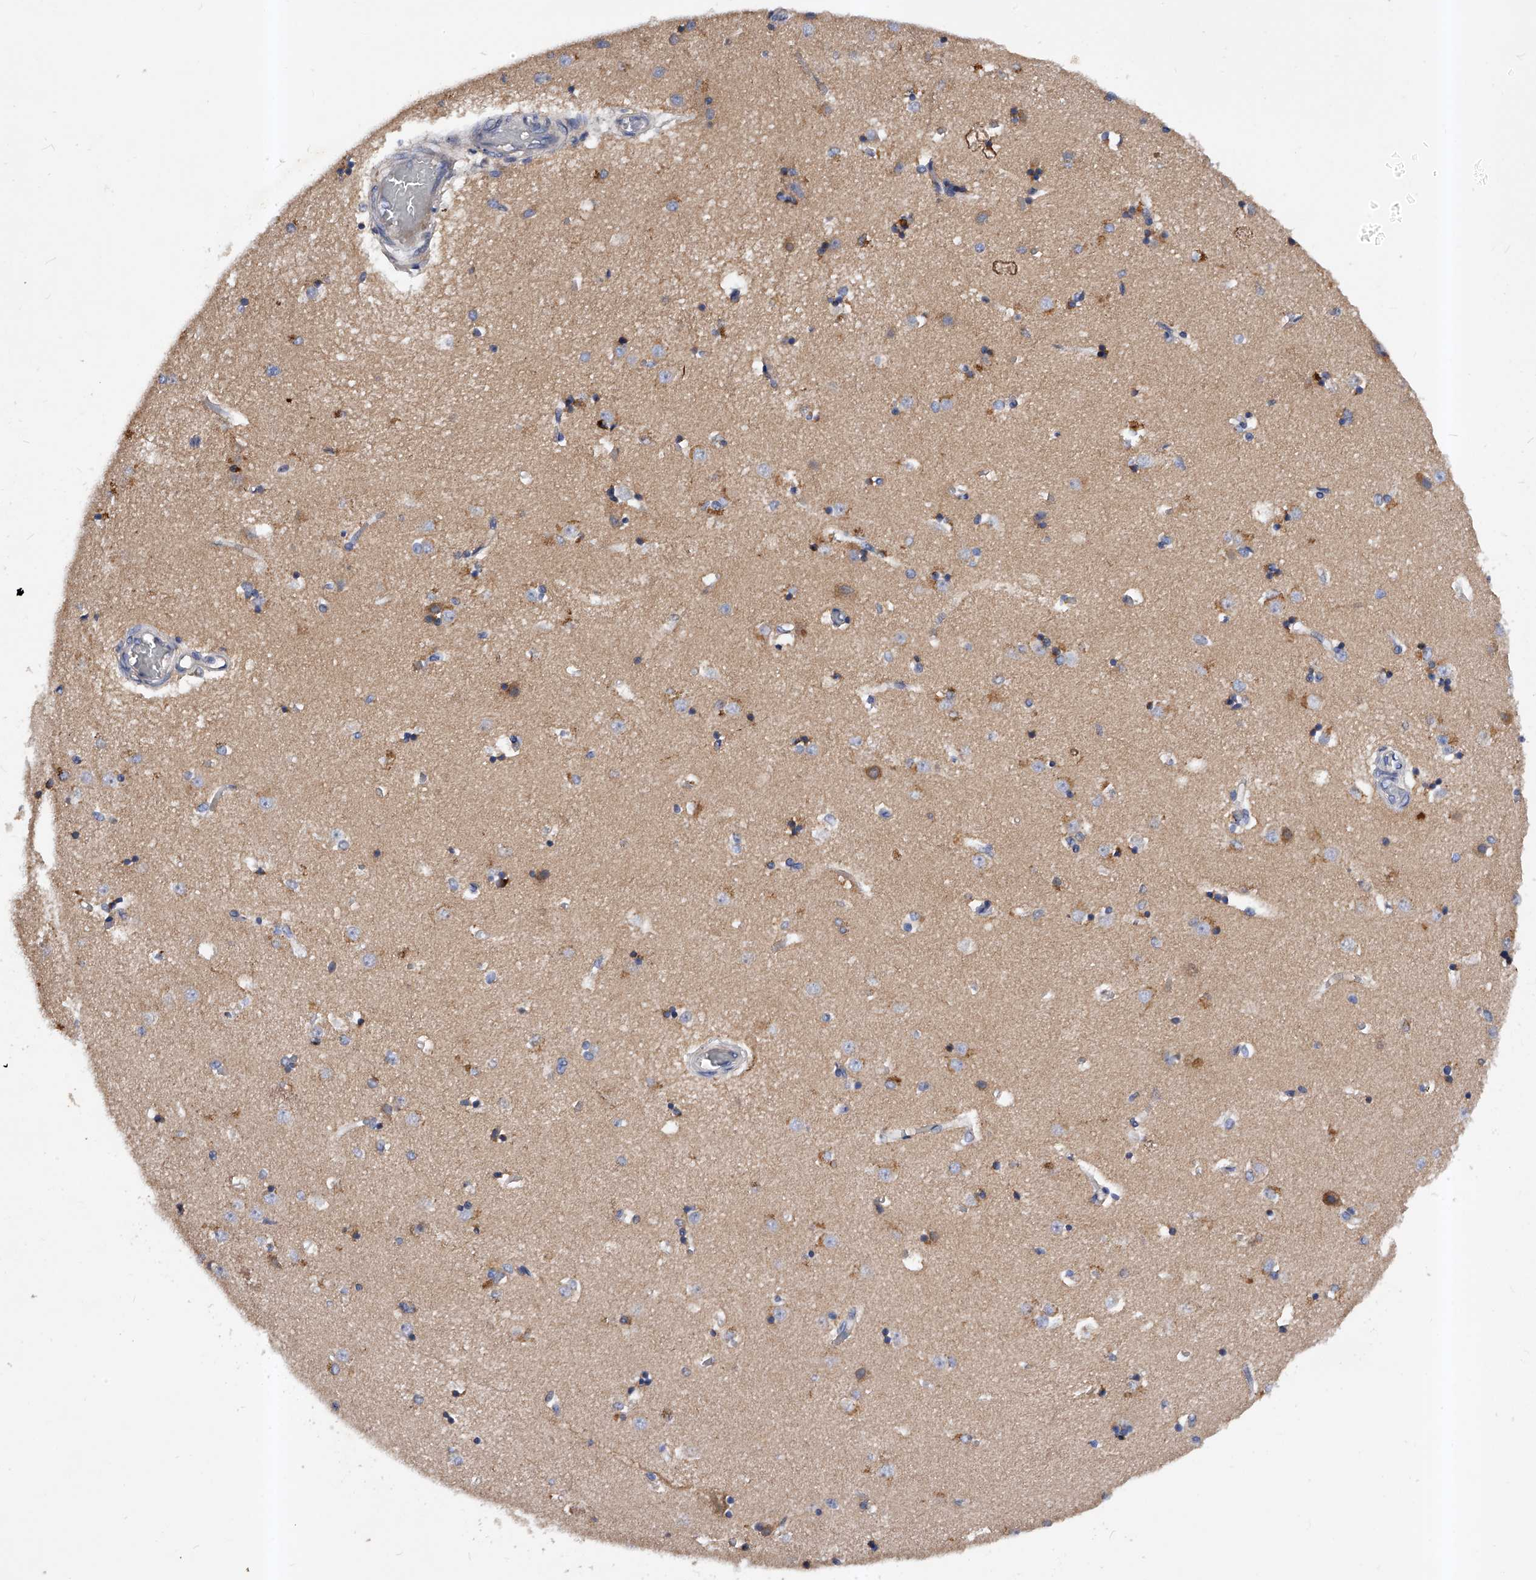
{"staining": {"intensity": "moderate", "quantity": "<25%", "location": "cytoplasmic/membranous"}, "tissue": "caudate", "cell_type": "Glial cells", "image_type": "normal", "snomed": [{"axis": "morphology", "description": "Normal tissue, NOS"}, {"axis": "topography", "description": "Lateral ventricle wall"}], "caption": "Glial cells show low levels of moderate cytoplasmic/membranous positivity in approximately <25% of cells in benign human caudate. (DAB (3,3'-diaminobenzidine) IHC with brightfield microscopy, high magnification).", "gene": "ARL4C", "patient": {"sex": "male", "age": 45}}